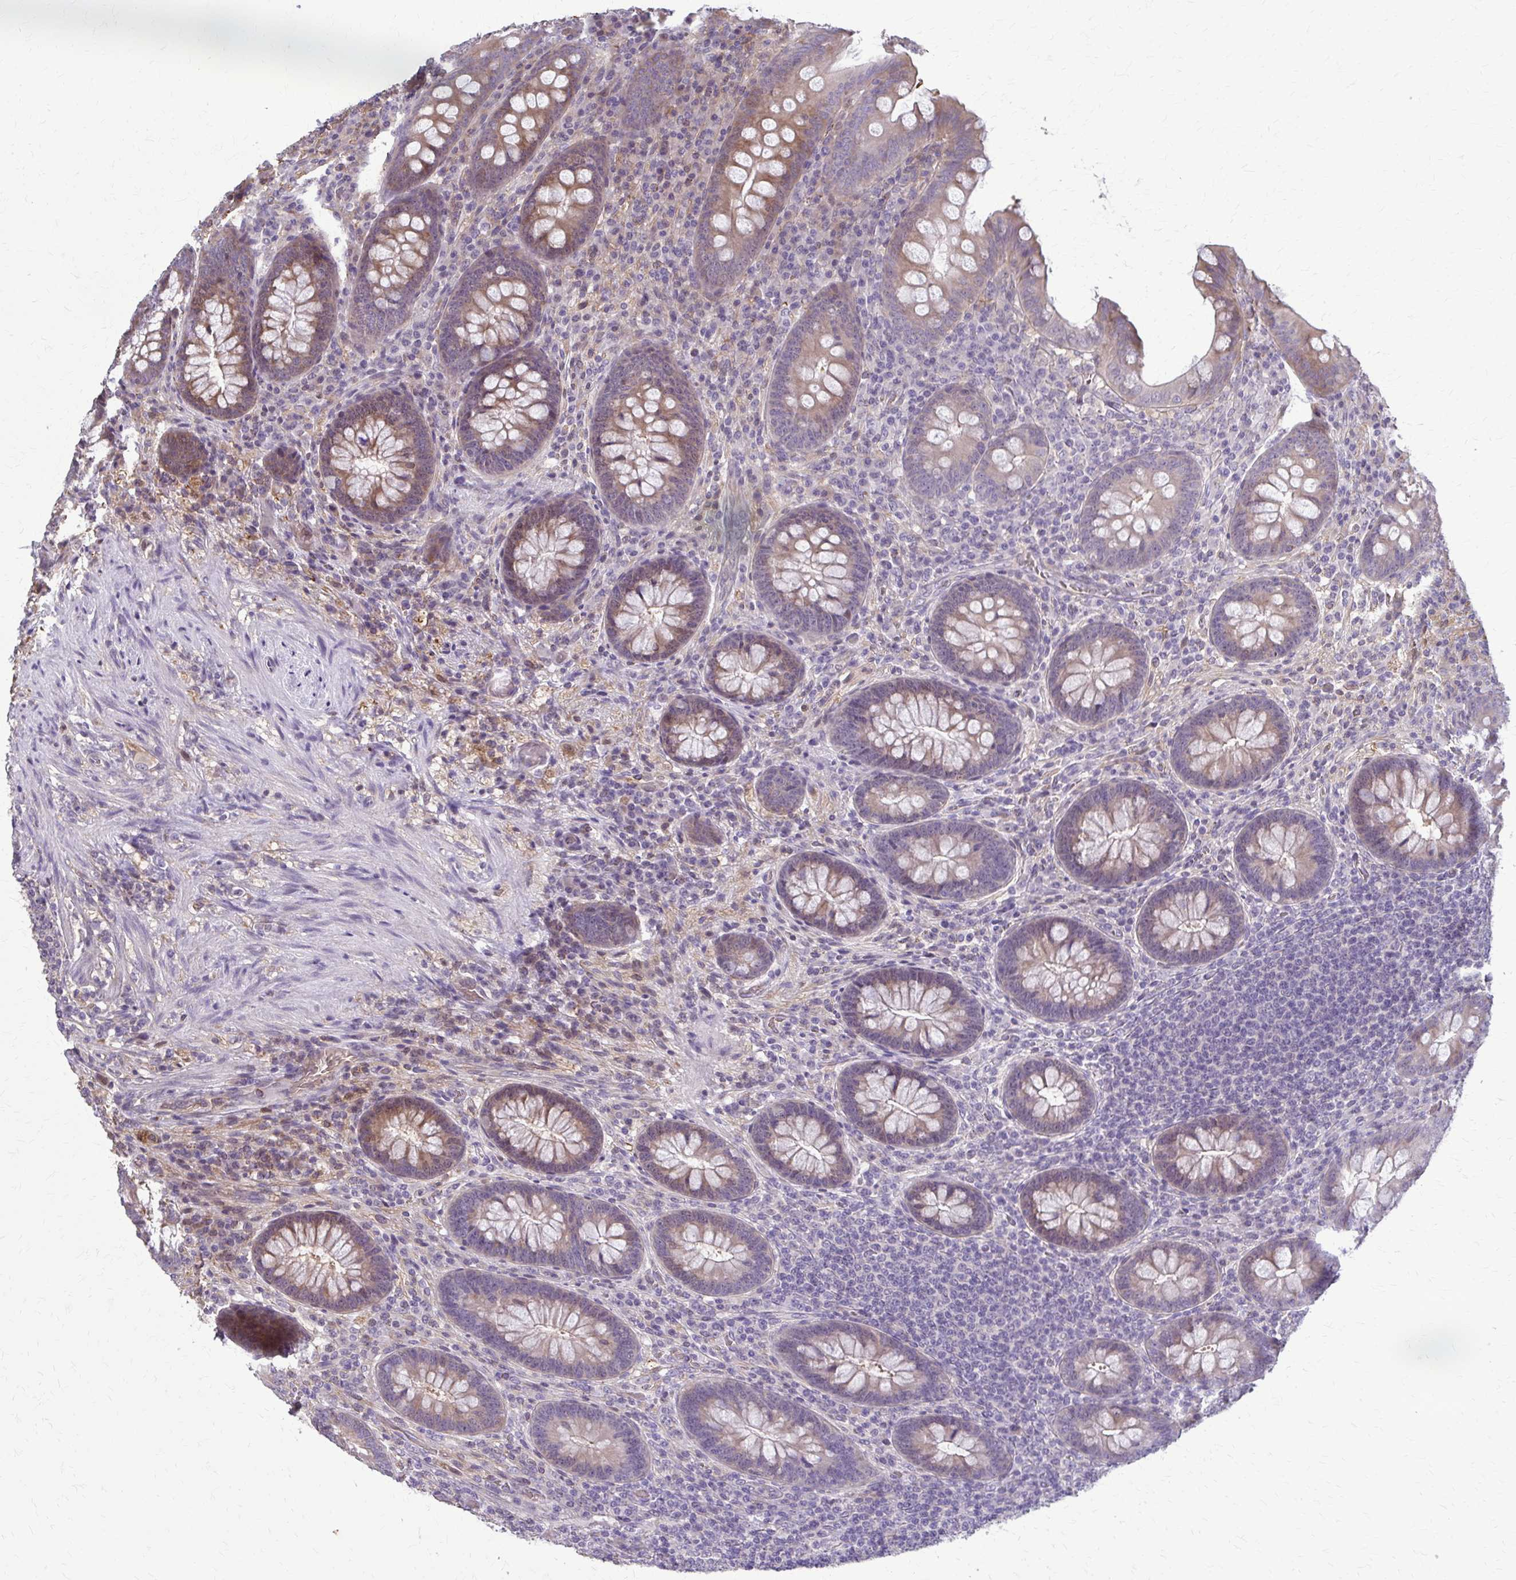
{"staining": {"intensity": "moderate", "quantity": "25%-75%", "location": "cytoplasmic/membranous"}, "tissue": "appendix", "cell_type": "Glandular cells", "image_type": "normal", "snomed": [{"axis": "morphology", "description": "Normal tissue, NOS"}, {"axis": "topography", "description": "Appendix"}], "caption": "Appendix stained for a protein (brown) displays moderate cytoplasmic/membranous positive staining in approximately 25%-75% of glandular cells.", "gene": "ZNF34", "patient": {"sex": "male", "age": 71}}